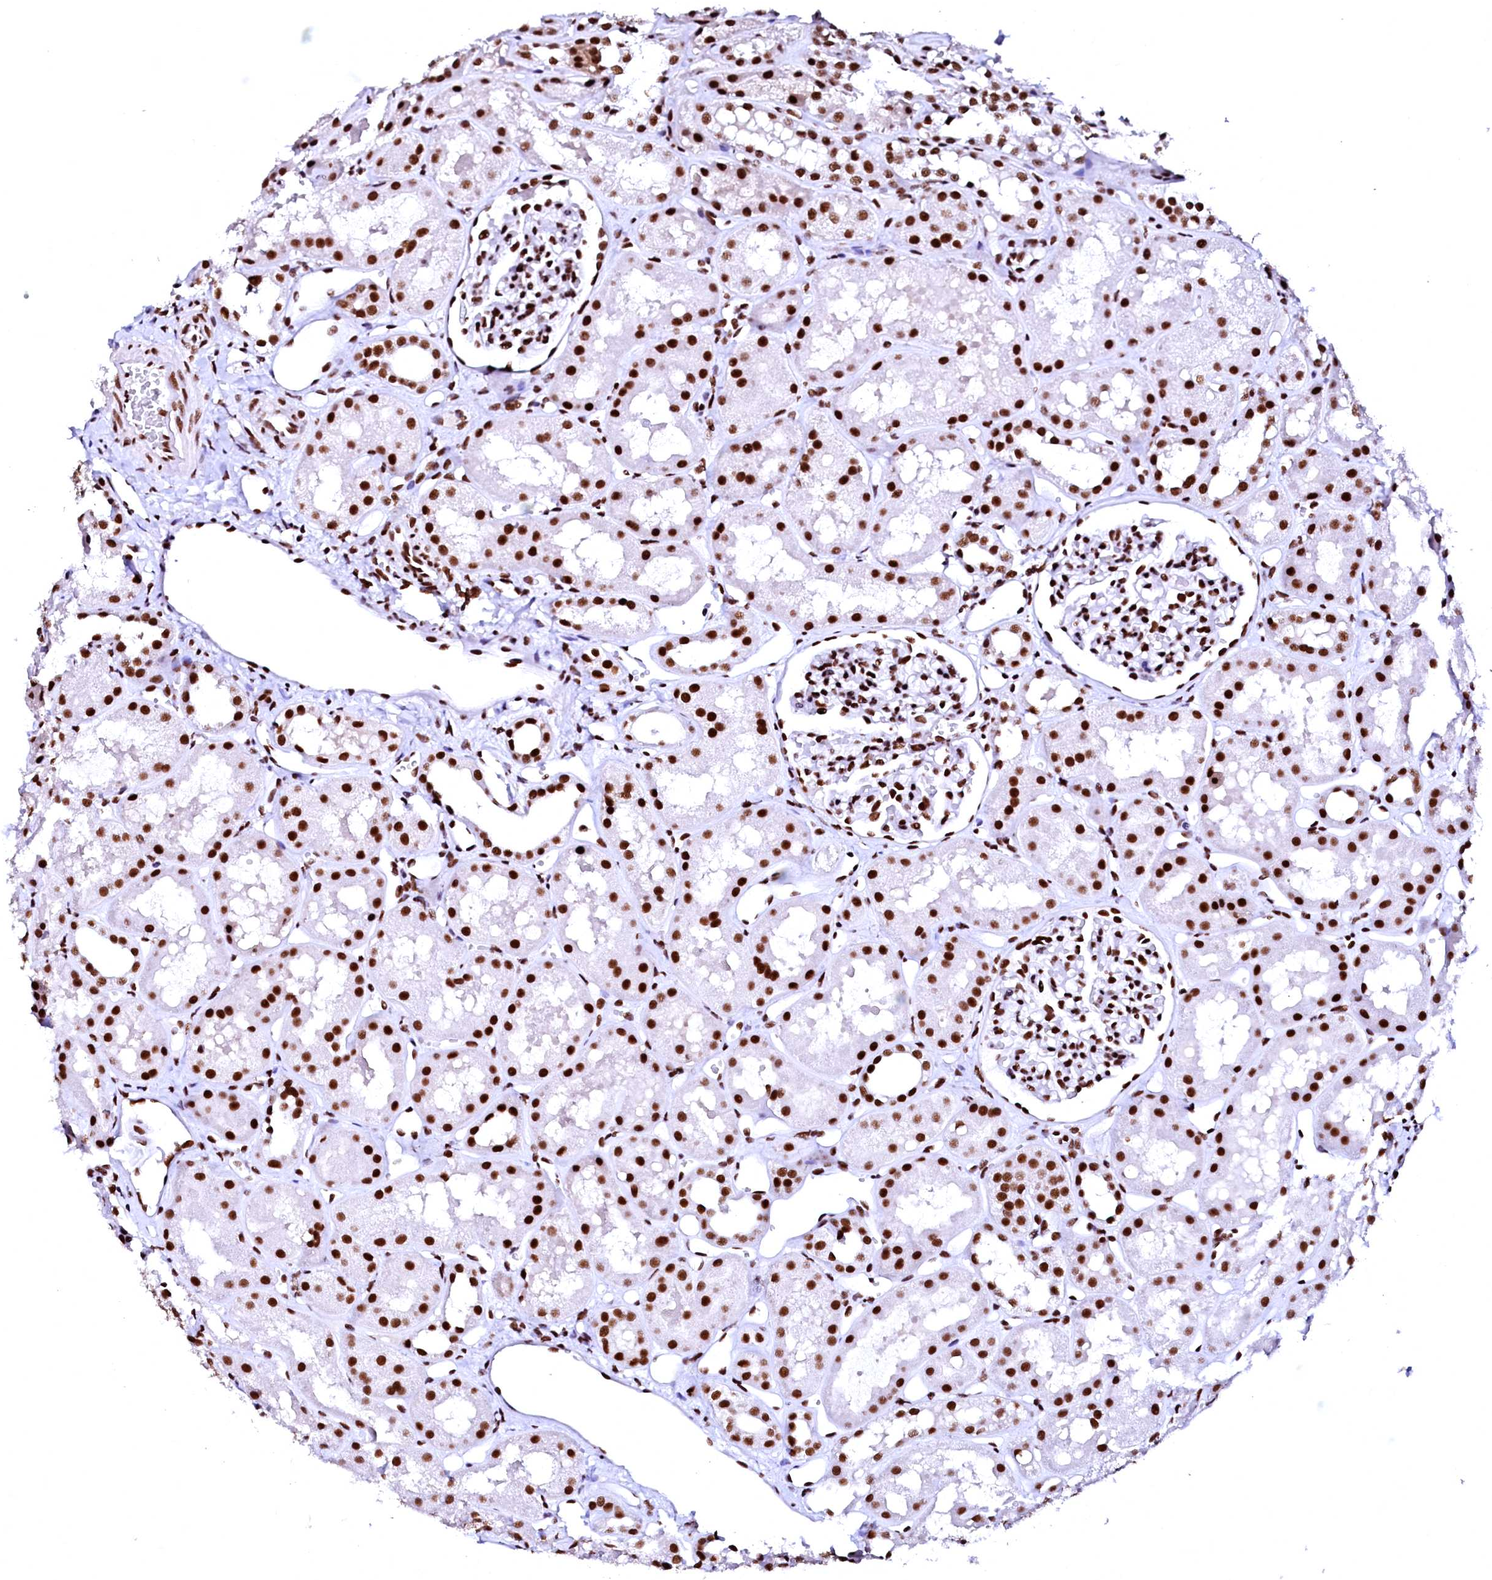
{"staining": {"intensity": "strong", "quantity": ">75%", "location": "nuclear"}, "tissue": "kidney", "cell_type": "Cells in glomeruli", "image_type": "normal", "snomed": [{"axis": "morphology", "description": "Normal tissue, NOS"}, {"axis": "topography", "description": "Kidney"}], "caption": "Protein expression analysis of normal human kidney reveals strong nuclear positivity in approximately >75% of cells in glomeruli. (Stains: DAB (3,3'-diaminobenzidine) in brown, nuclei in blue, Microscopy: brightfield microscopy at high magnification).", "gene": "CPSF6", "patient": {"sex": "male", "age": 16}}